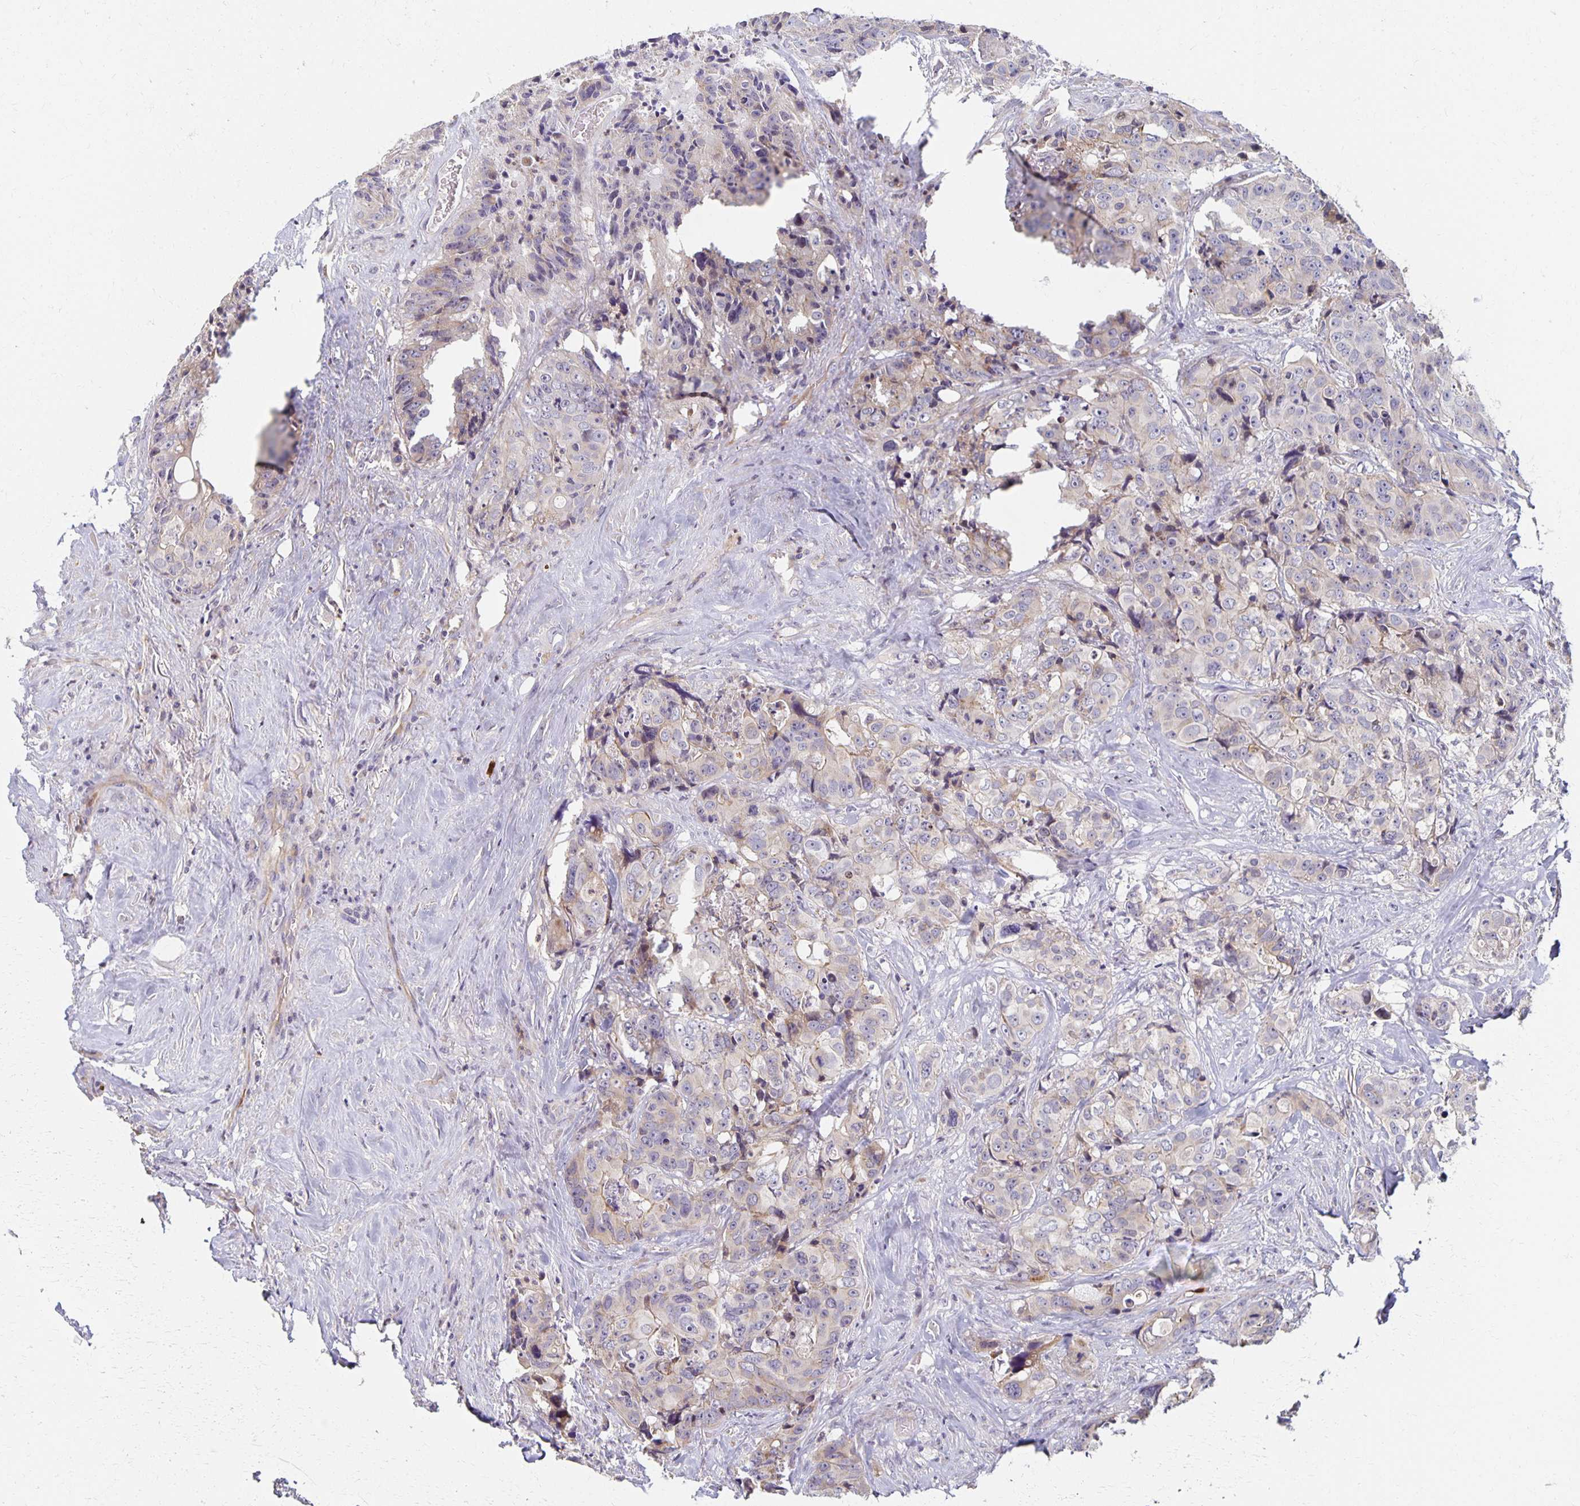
{"staining": {"intensity": "negative", "quantity": "none", "location": "none"}, "tissue": "colorectal cancer", "cell_type": "Tumor cells", "image_type": "cancer", "snomed": [{"axis": "morphology", "description": "Adenocarcinoma, NOS"}, {"axis": "topography", "description": "Rectum"}], "caption": "Photomicrograph shows no significant protein staining in tumor cells of colorectal cancer. (Immunohistochemistry, brightfield microscopy, high magnification).", "gene": "SORL1", "patient": {"sex": "female", "age": 62}}